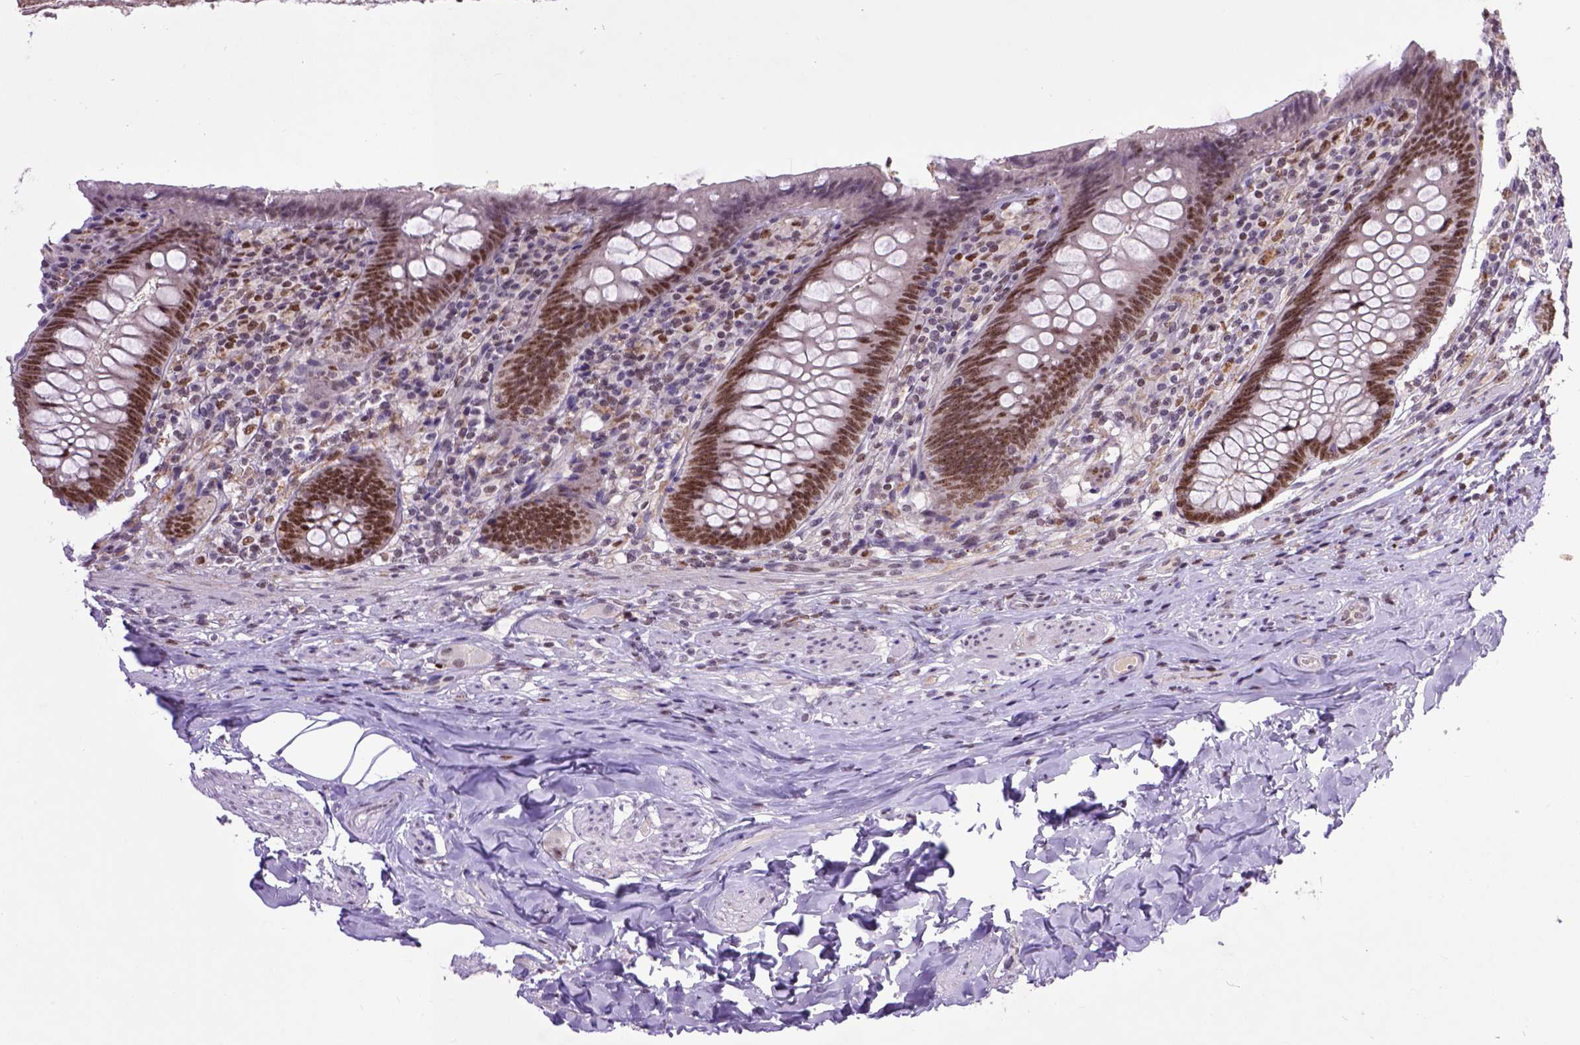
{"staining": {"intensity": "moderate", "quantity": ">75%", "location": "nuclear"}, "tissue": "appendix", "cell_type": "Glandular cells", "image_type": "normal", "snomed": [{"axis": "morphology", "description": "Normal tissue, NOS"}, {"axis": "topography", "description": "Appendix"}], "caption": "A histopathology image of human appendix stained for a protein displays moderate nuclear brown staining in glandular cells. Nuclei are stained in blue.", "gene": "RCC2", "patient": {"sex": "male", "age": 47}}